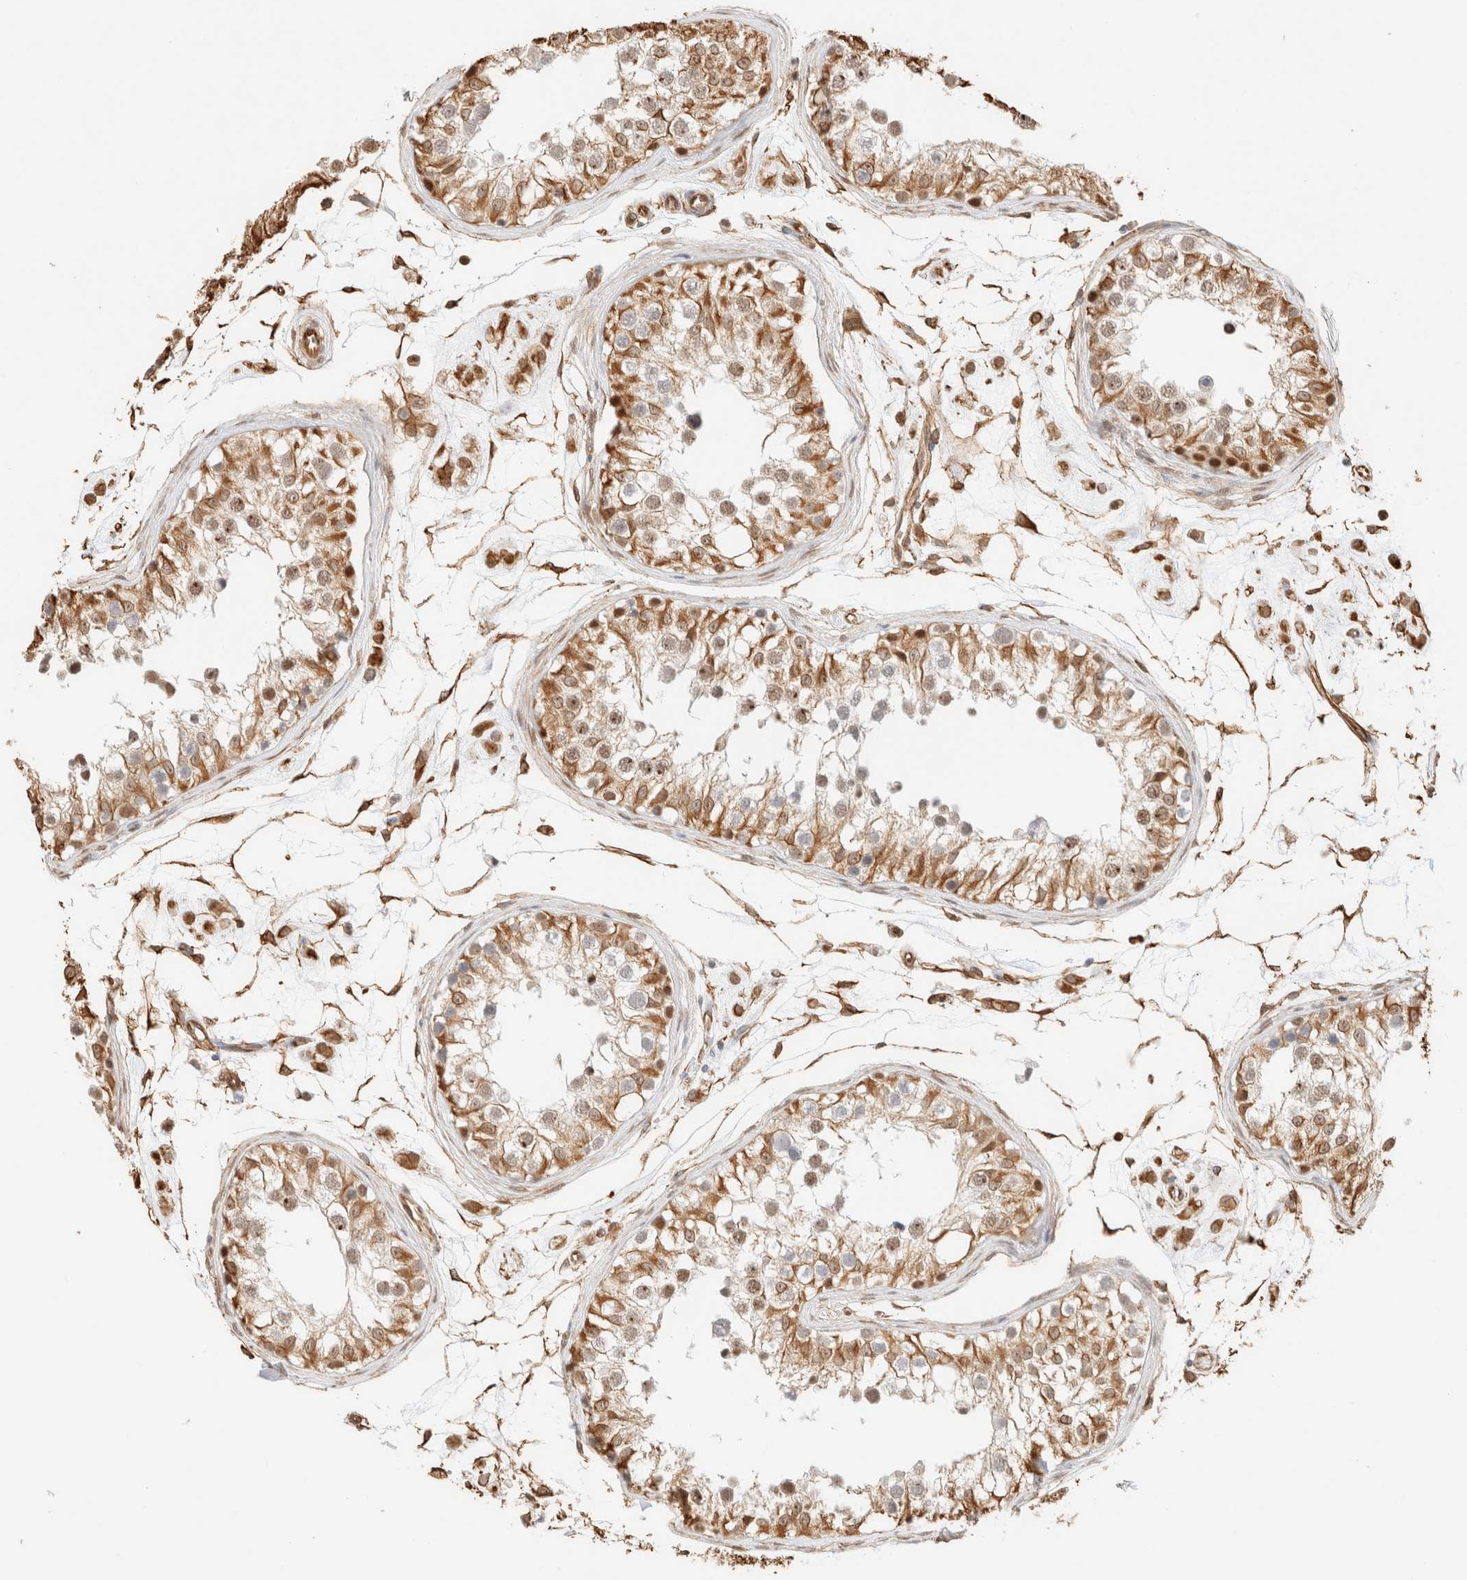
{"staining": {"intensity": "moderate", "quantity": ">75%", "location": "cytoplasmic/membranous,nuclear"}, "tissue": "testis", "cell_type": "Cells in seminiferous ducts", "image_type": "normal", "snomed": [{"axis": "morphology", "description": "Normal tissue, NOS"}, {"axis": "morphology", "description": "Adenocarcinoma, metastatic, NOS"}, {"axis": "topography", "description": "Testis"}], "caption": "High-magnification brightfield microscopy of unremarkable testis stained with DAB (3,3'-diaminobenzidine) (brown) and counterstained with hematoxylin (blue). cells in seminiferous ducts exhibit moderate cytoplasmic/membranous,nuclear staining is identified in about>75% of cells. (Stains: DAB (3,3'-diaminobenzidine) in brown, nuclei in blue, Microscopy: brightfield microscopy at high magnification).", "gene": "ARID5A", "patient": {"sex": "male", "age": 26}}